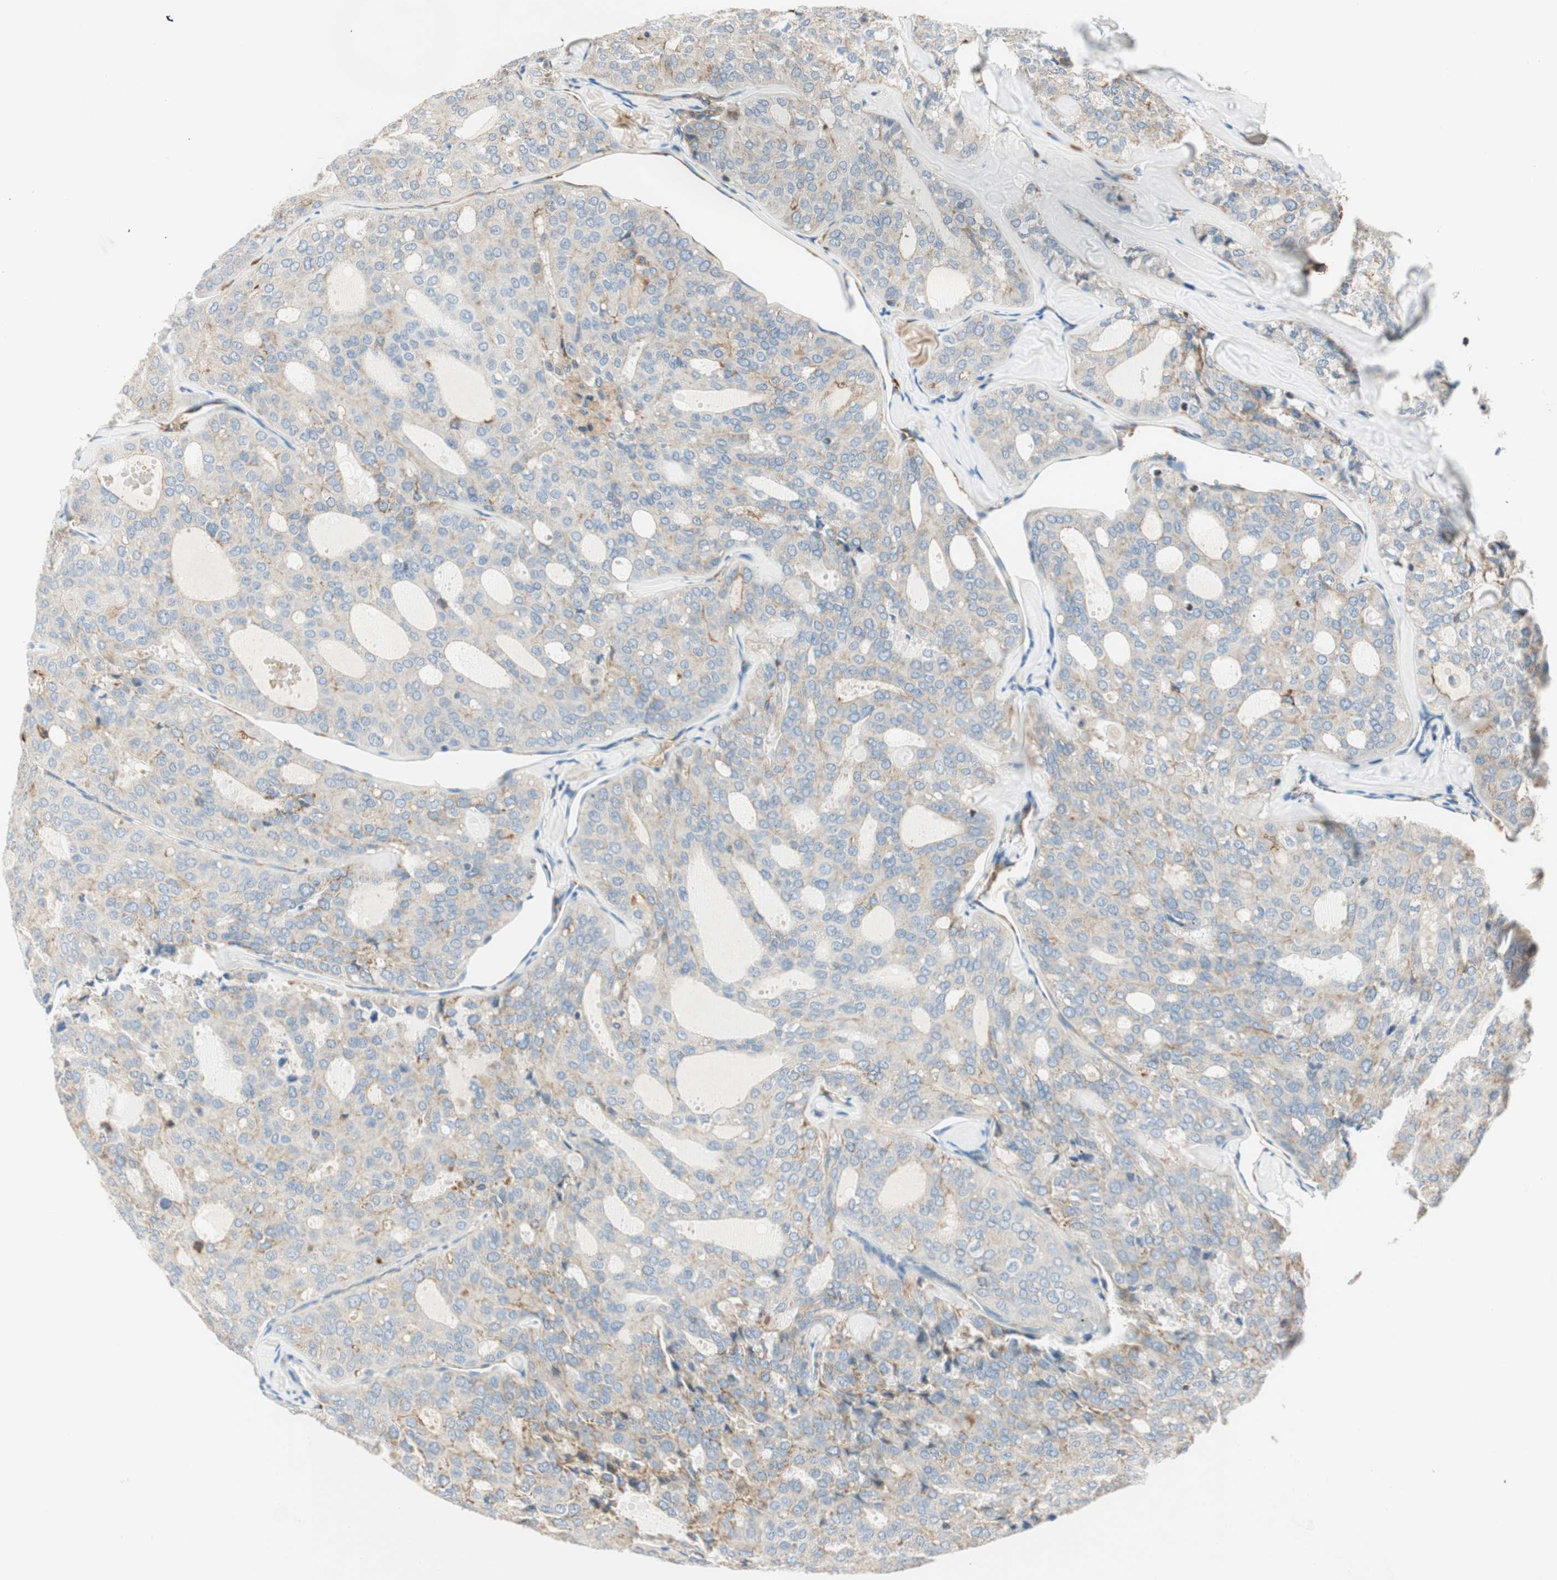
{"staining": {"intensity": "weak", "quantity": "25%-75%", "location": "cytoplasmic/membranous"}, "tissue": "thyroid cancer", "cell_type": "Tumor cells", "image_type": "cancer", "snomed": [{"axis": "morphology", "description": "Follicular adenoma carcinoma, NOS"}, {"axis": "topography", "description": "Thyroid gland"}], "caption": "A brown stain labels weak cytoplasmic/membranous expression of a protein in human thyroid cancer (follicular adenoma carcinoma) tumor cells.", "gene": "RORB", "patient": {"sex": "male", "age": 75}}